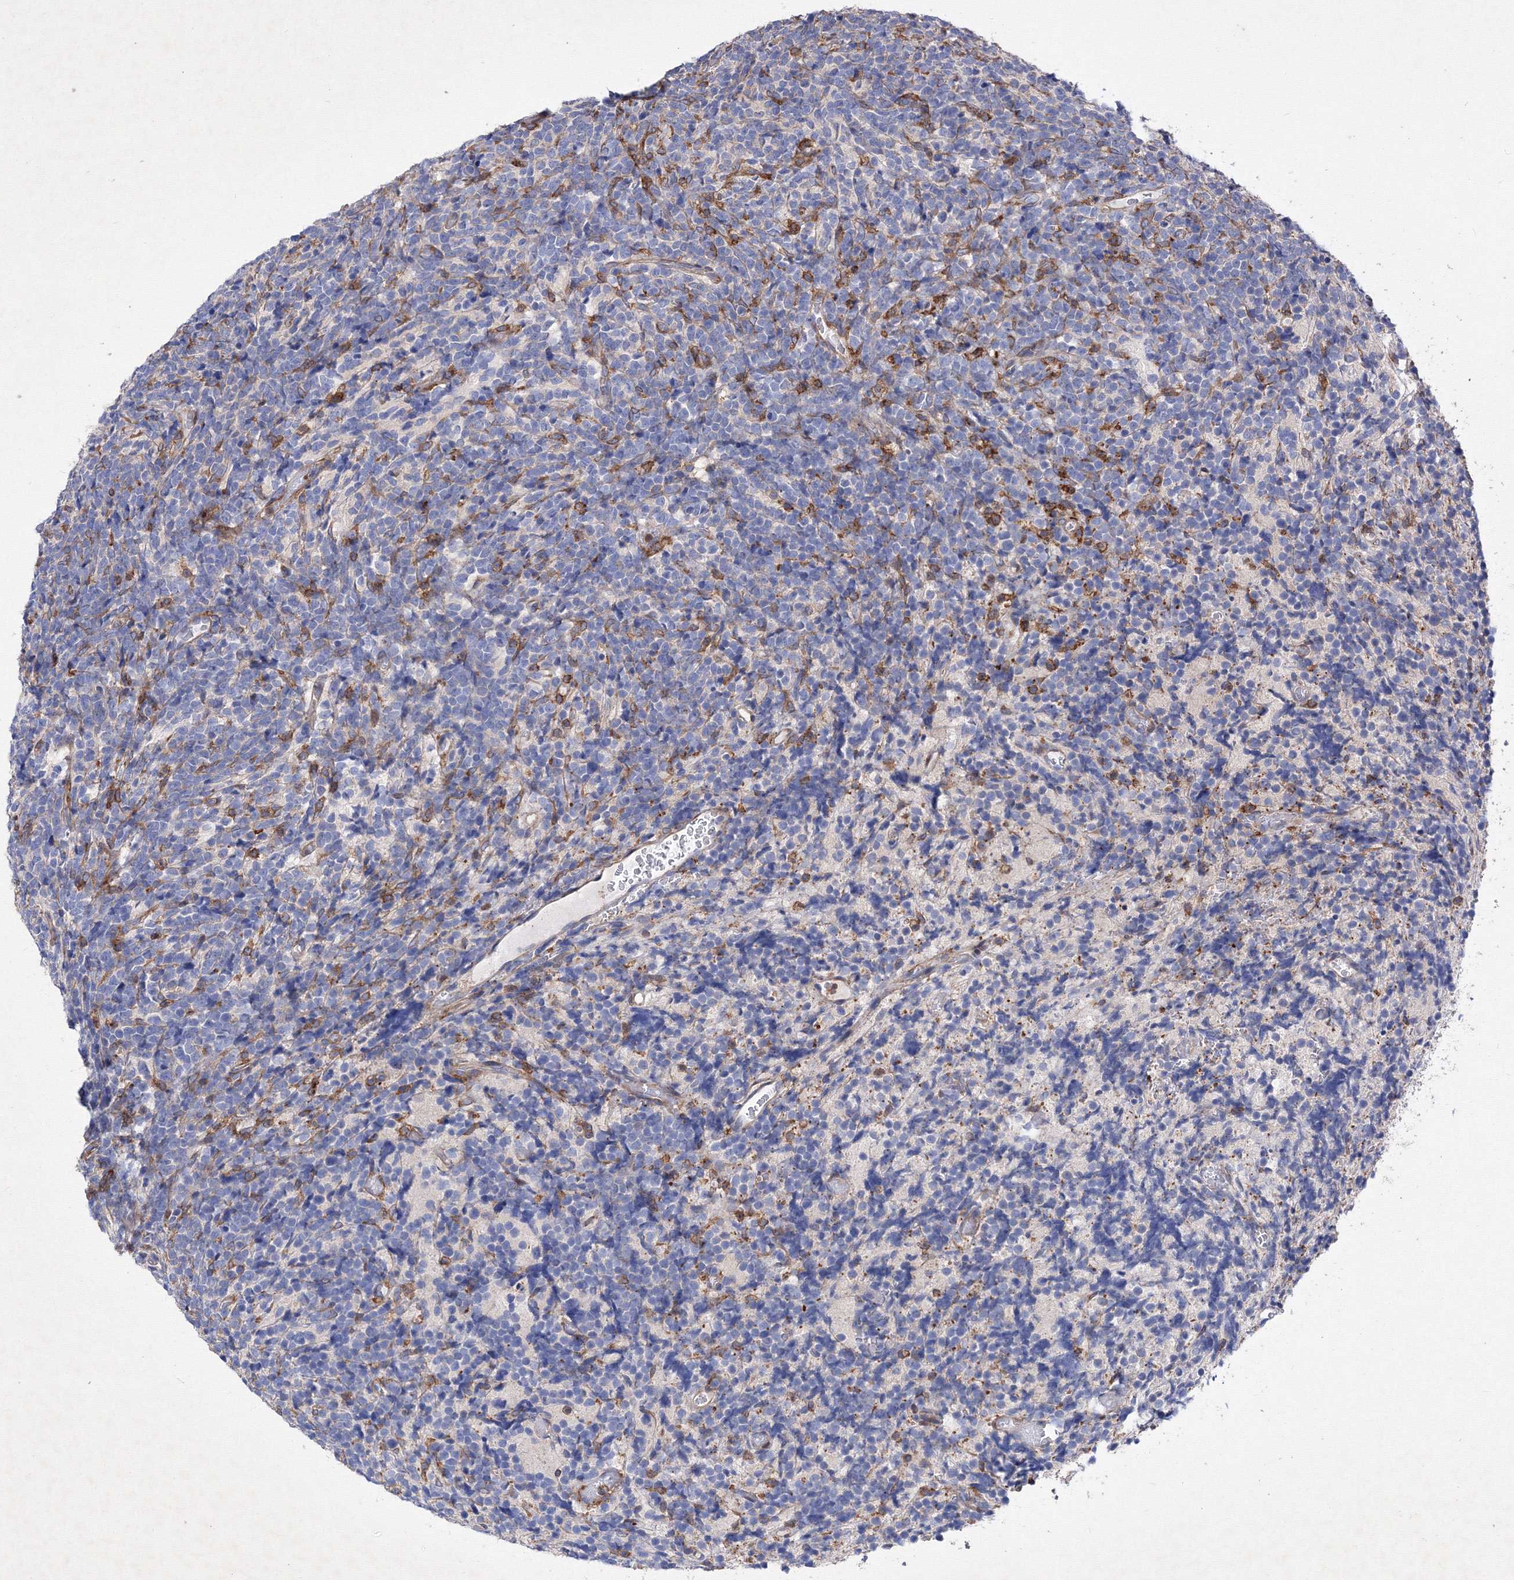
{"staining": {"intensity": "negative", "quantity": "none", "location": "none"}, "tissue": "glioma", "cell_type": "Tumor cells", "image_type": "cancer", "snomed": [{"axis": "morphology", "description": "Glioma, malignant, Low grade"}, {"axis": "topography", "description": "Brain"}], "caption": "Human malignant glioma (low-grade) stained for a protein using IHC exhibits no expression in tumor cells.", "gene": "SNX18", "patient": {"sex": "female", "age": 1}}